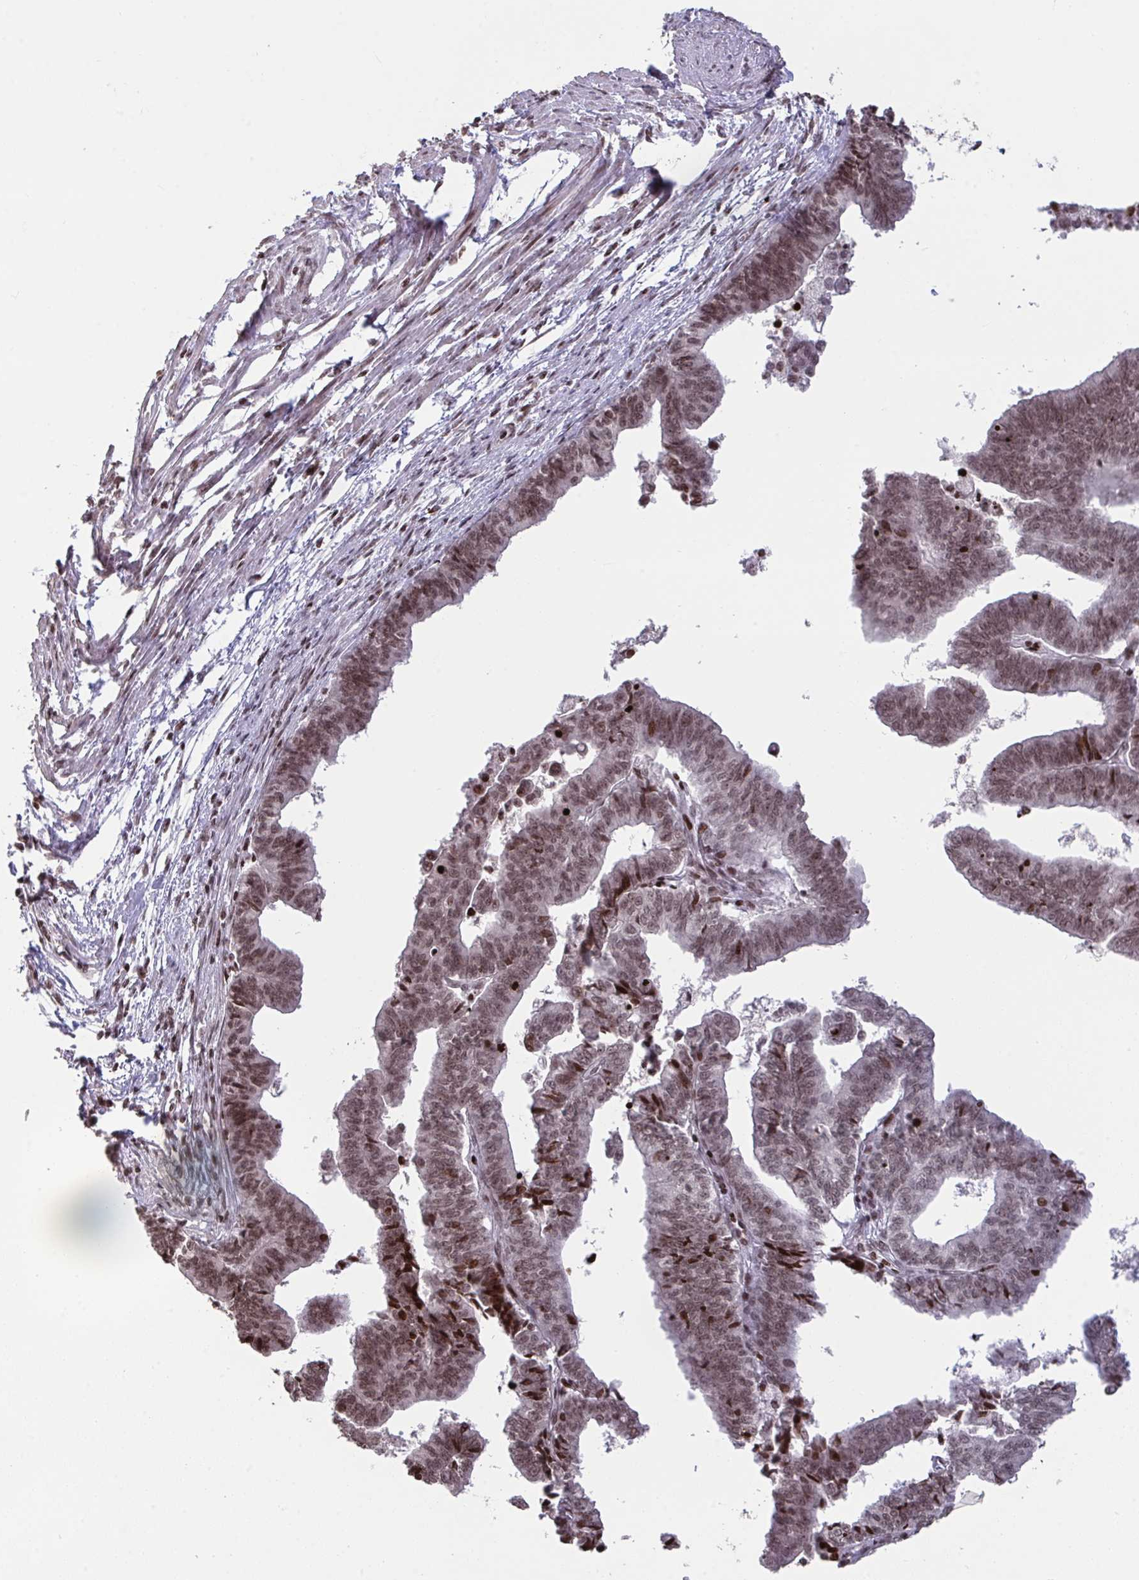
{"staining": {"intensity": "moderate", "quantity": ">75%", "location": "nuclear"}, "tissue": "endometrial cancer", "cell_type": "Tumor cells", "image_type": "cancer", "snomed": [{"axis": "morphology", "description": "Adenocarcinoma, NOS"}, {"axis": "topography", "description": "Endometrium"}], "caption": "Moderate nuclear protein positivity is appreciated in approximately >75% of tumor cells in endometrial adenocarcinoma.", "gene": "NIP7", "patient": {"sex": "female", "age": 65}}